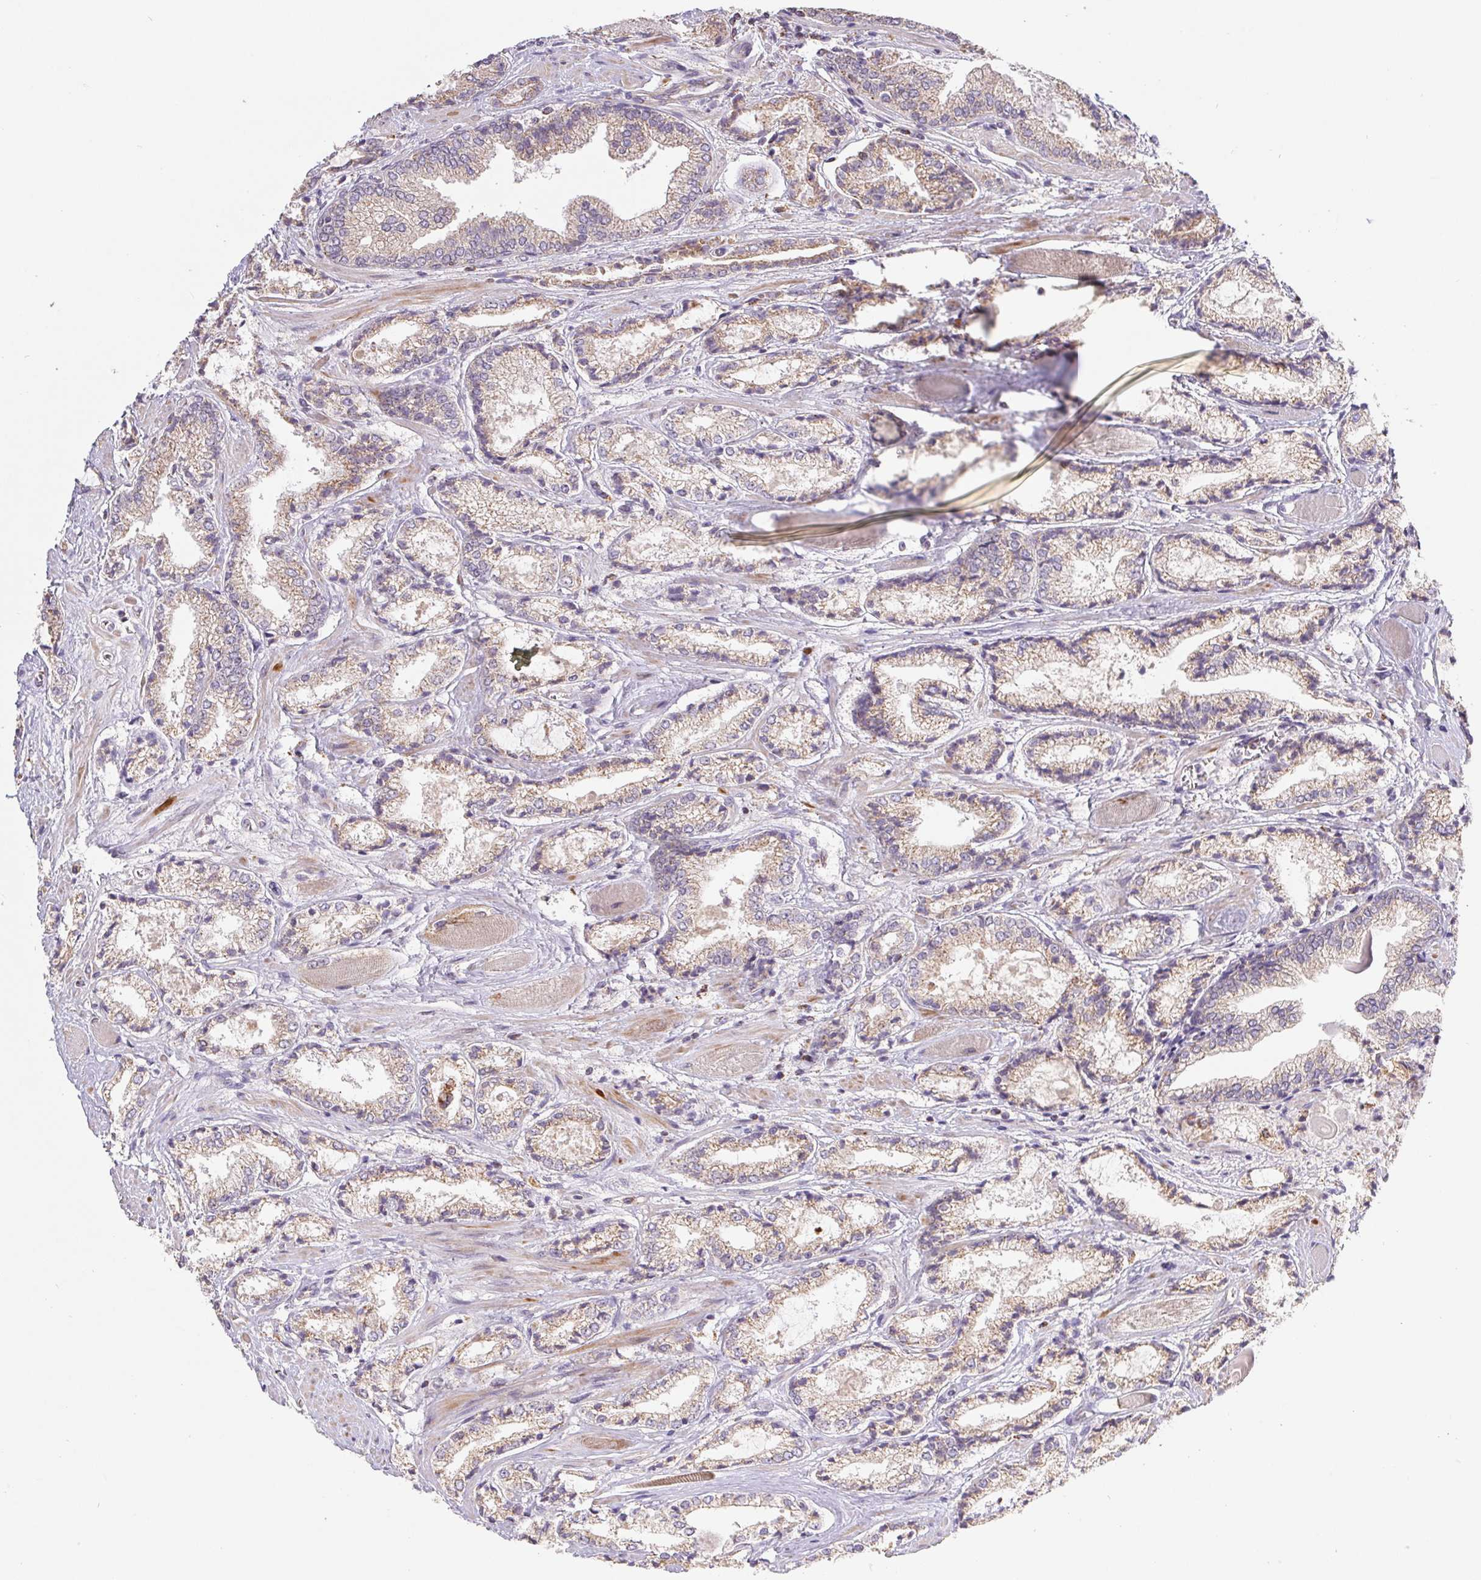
{"staining": {"intensity": "weak", "quantity": "25%-75%", "location": "cytoplasmic/membranous"}, "tissue": "prostate cancer", "cell_type": "Tumor cells", "image_type": "cancer", "snomed": [{"axis": "morphology", "description": "Adenocarcinoma, High grade"}, {"axis": "topography", "description": "Prostate"}], "caption": "A histopathology image of prostate cancer stained for a protein demonstrates weak cytoplasmic/membranous brown staining in tumor cells. (Brightfield microscopy of DAB IHC at high magnification).", "gene": "EMC6", "patient": {"sex": "male", "age": 64}}